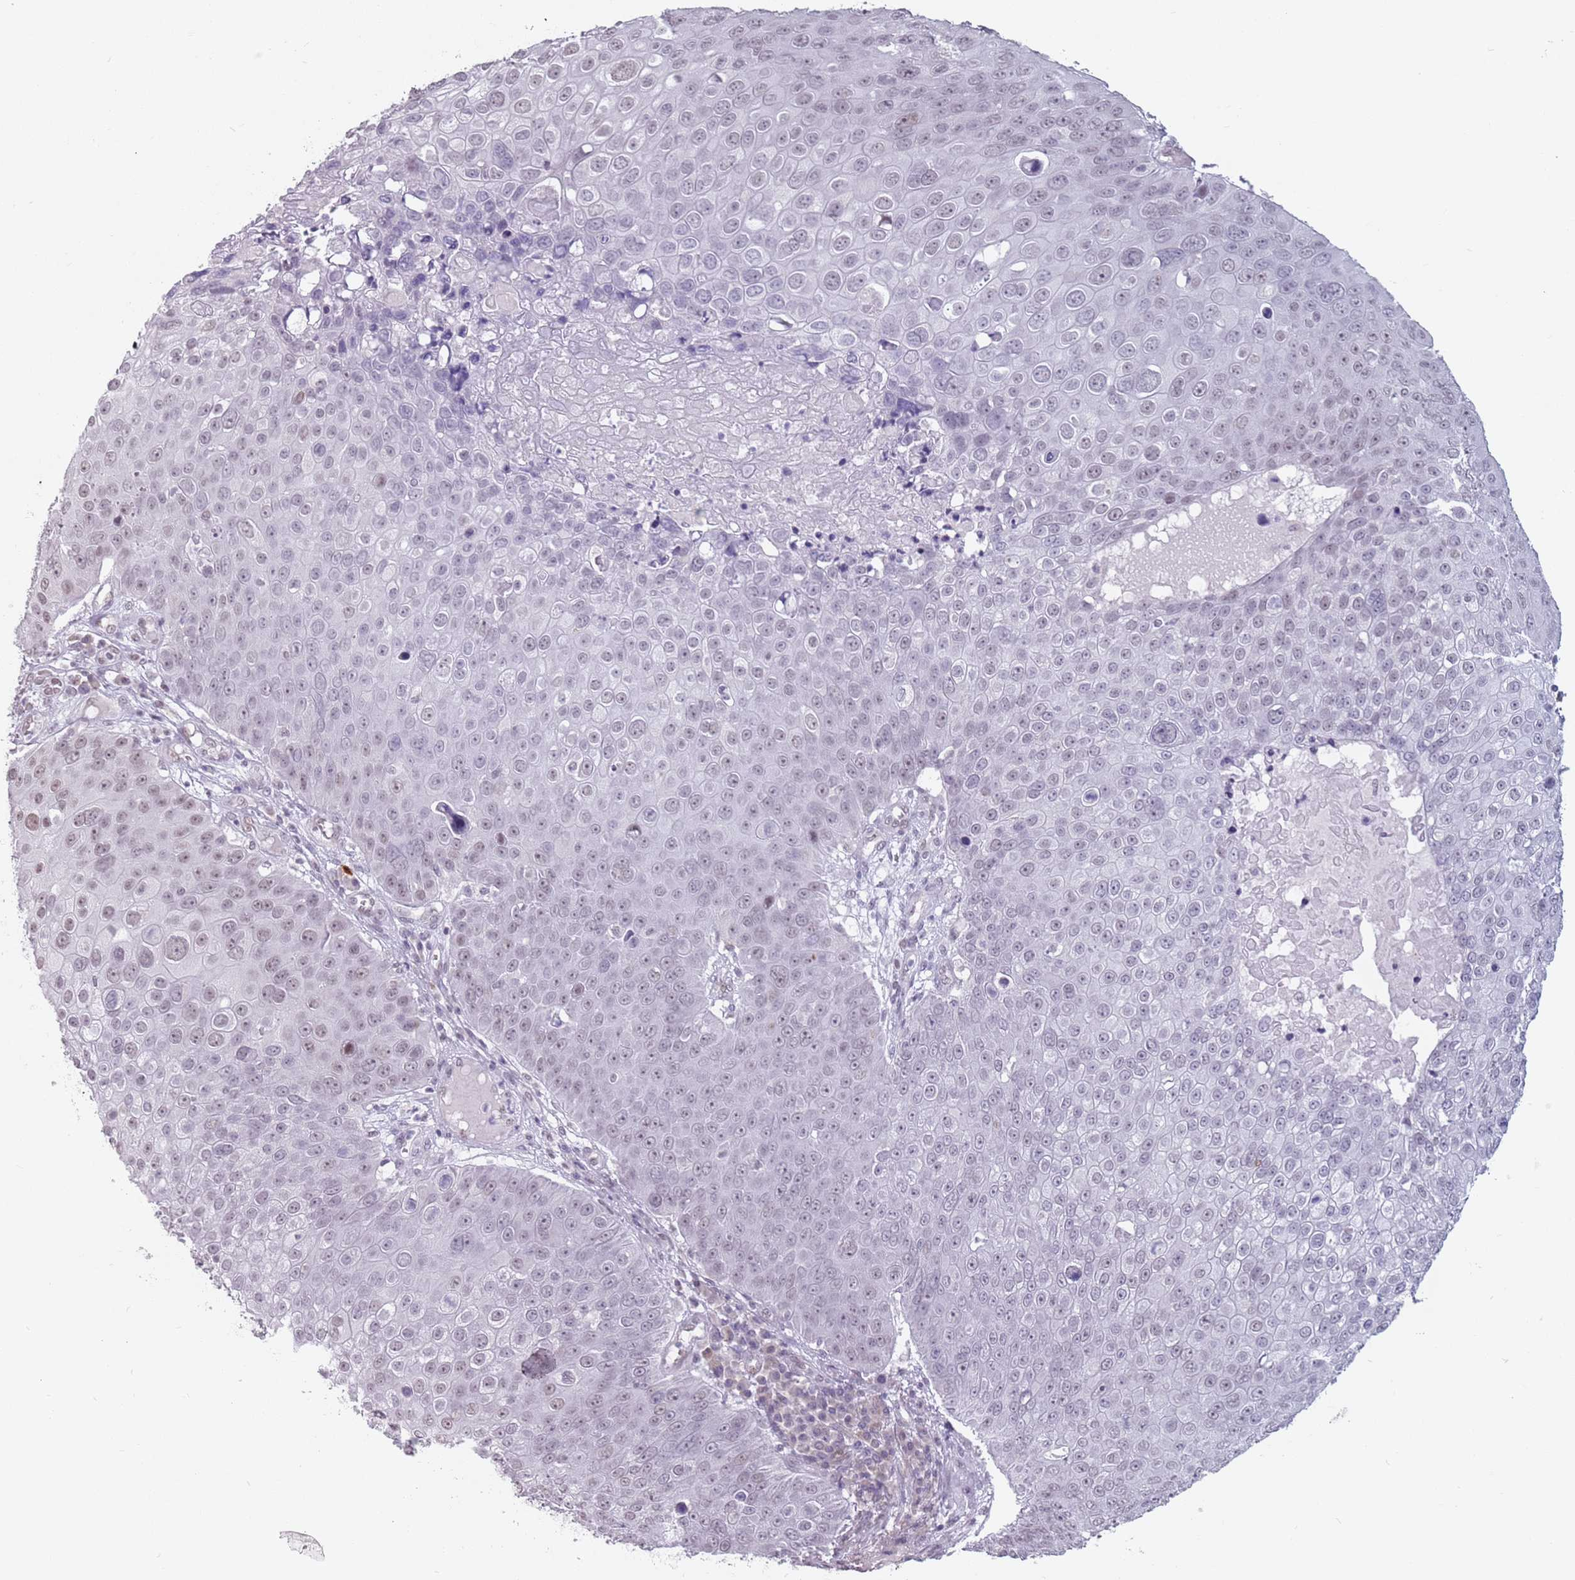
{"staining": {"intensity": "weak", "quantity": "25%-75%", "location": "nuclear"}, "tissue": "skin cancer", "cell_type": "Tumor cells", "image_type": "cancer", "snomed": [{"axis": "morphology", "description": "Squamous cell carcinoma, NOS"}, {"axis": "topography", "description": "Skin"}], "caption": "Human skin cancer stained for a protein (brown) shows weak nuclear positive positivity in approximately 25%-75% of tumor cells.", "gene": "PTCHD1", "patient": {"sex": "male", "age": 71}}